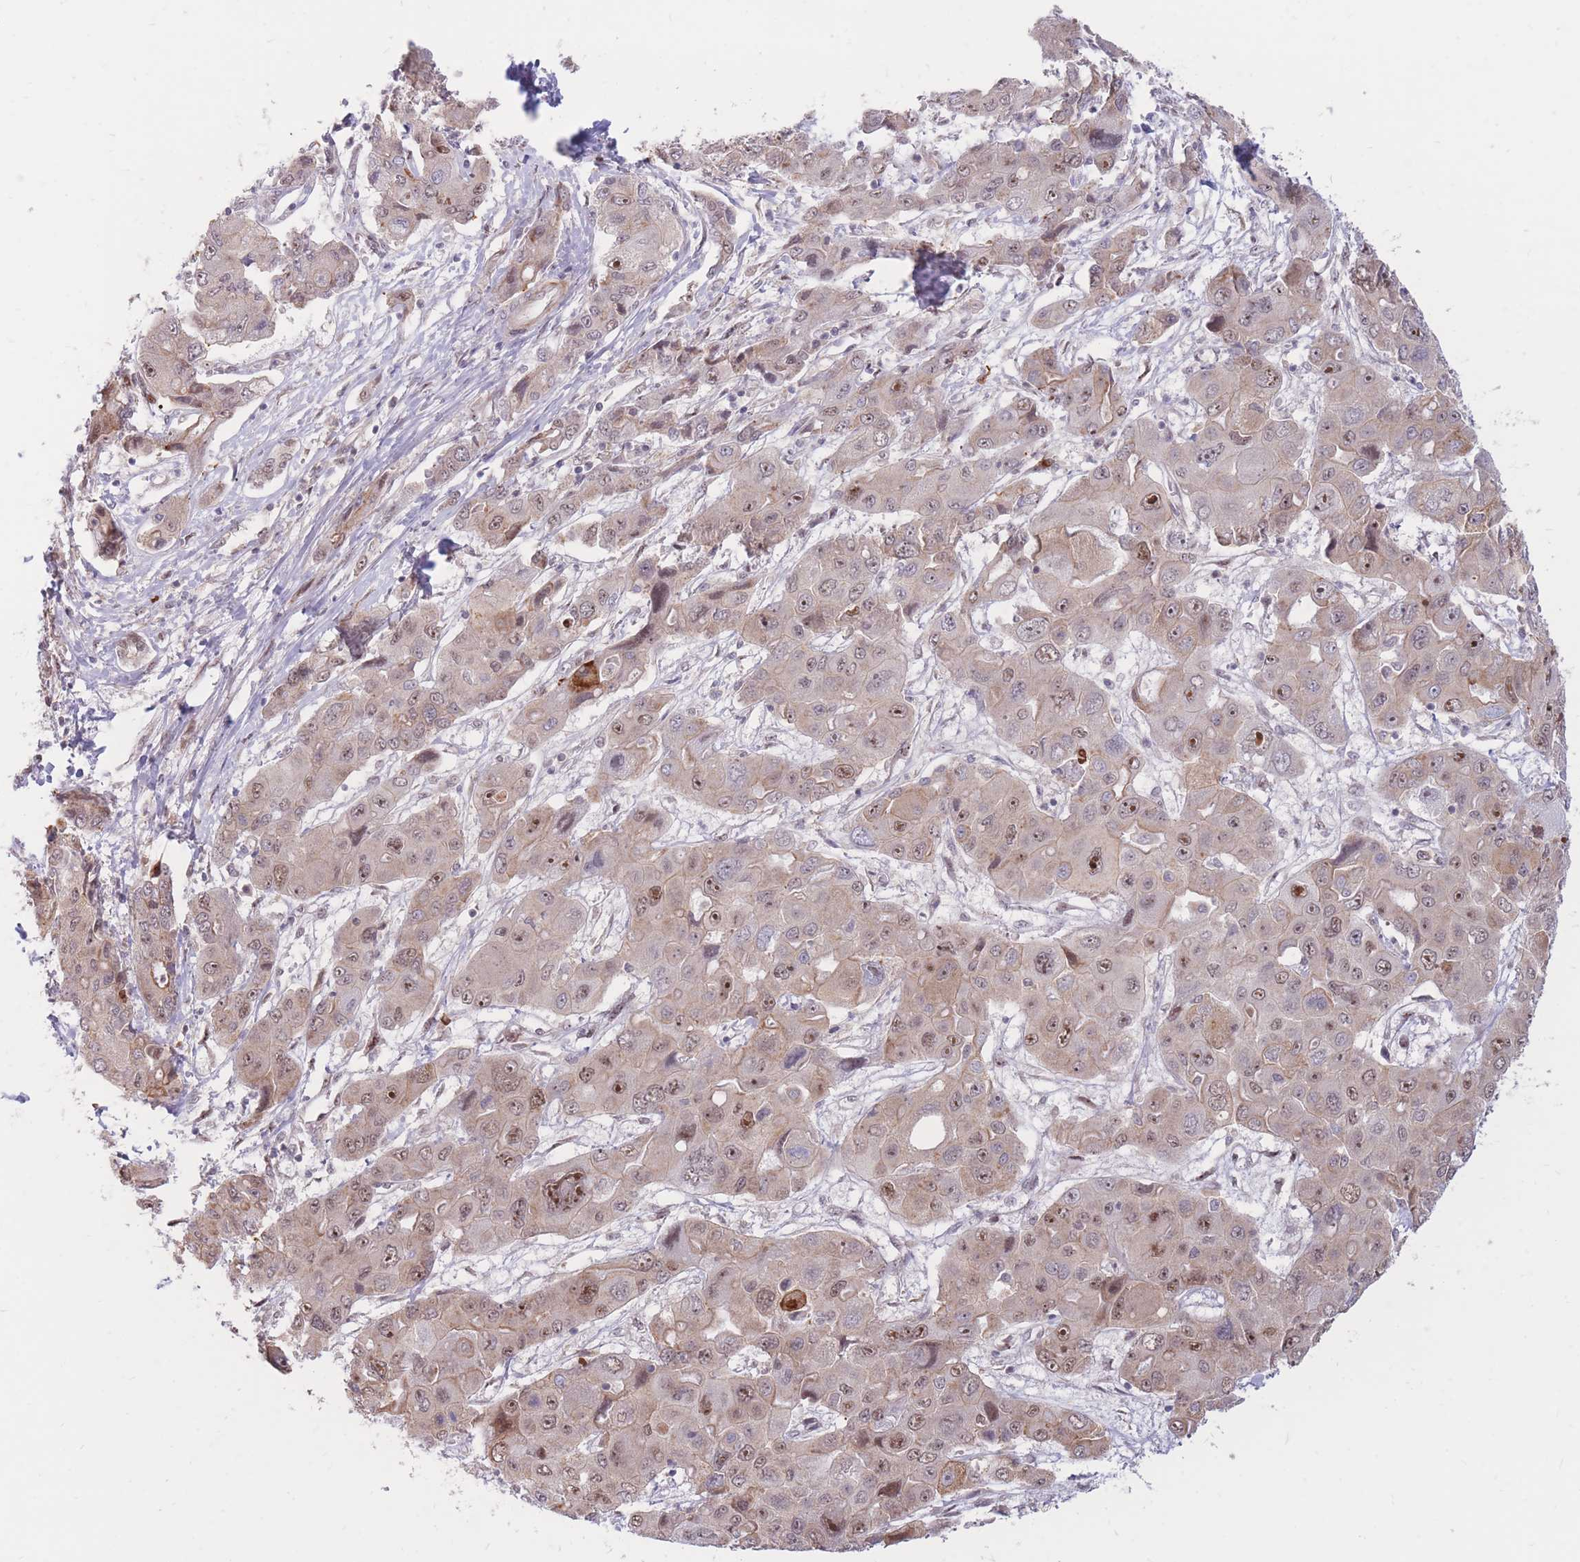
{"staining": {"intensity": "moderate", "quantity": ">75%", "location": "nuclear"}, "tissue": "liver cancer", "cell_type": "Tumor cells", "image_type": "cancer", "snomed": [{"axis": "morphology", "description": "Cholangiocarcinoma"}, {"axis": "topography", "description": "Liver"}], "caption": "Tumor cells show medium levels of moderate nuclear positivity in approximately >75% of cells in human liver cancer.", "gene": "ERICH6B", "patient": {"sex": "male", "age": 67}}